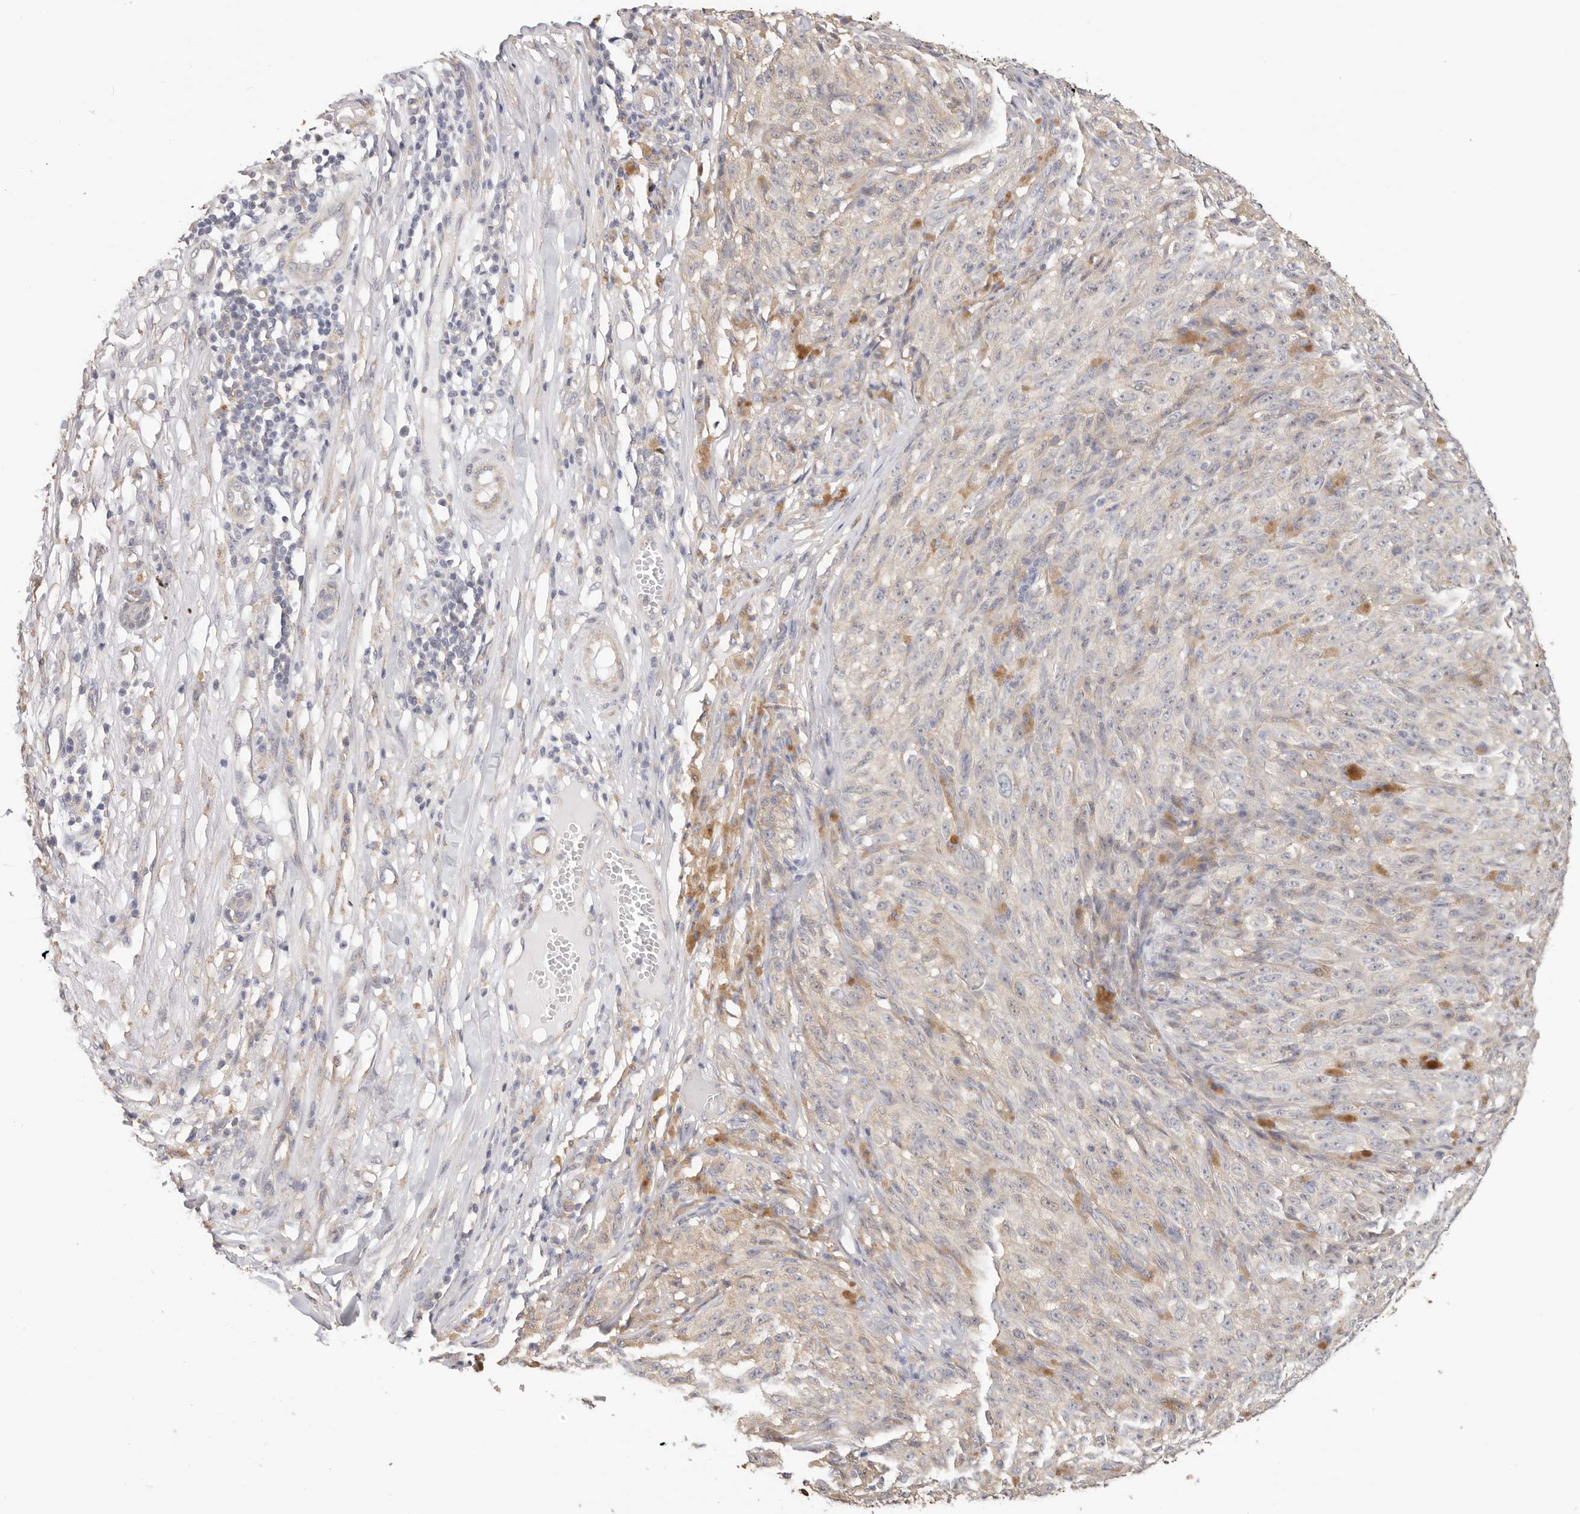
{"staining": {"intensity": "moderate", "quantity": "25%-75%", "location": "cytoplasmic/membranous"}, "tissue": "melanoma", "cell_type": "Tumor cells", "image_type": "cancer", "snomed": [{"axis": "morphology", "description": "Malignant melanoma, NOS"}, {"axis": "topography", "description": "Skin"}], "caption": "Immunohistochemistry of malignant melanoma displays medium levels of moderate cytoplasmic/membranous staining in approximately 25%-75% of tumor cells.", "gene": "AFDN", "patient": {"sex": "female", "age": 82}}